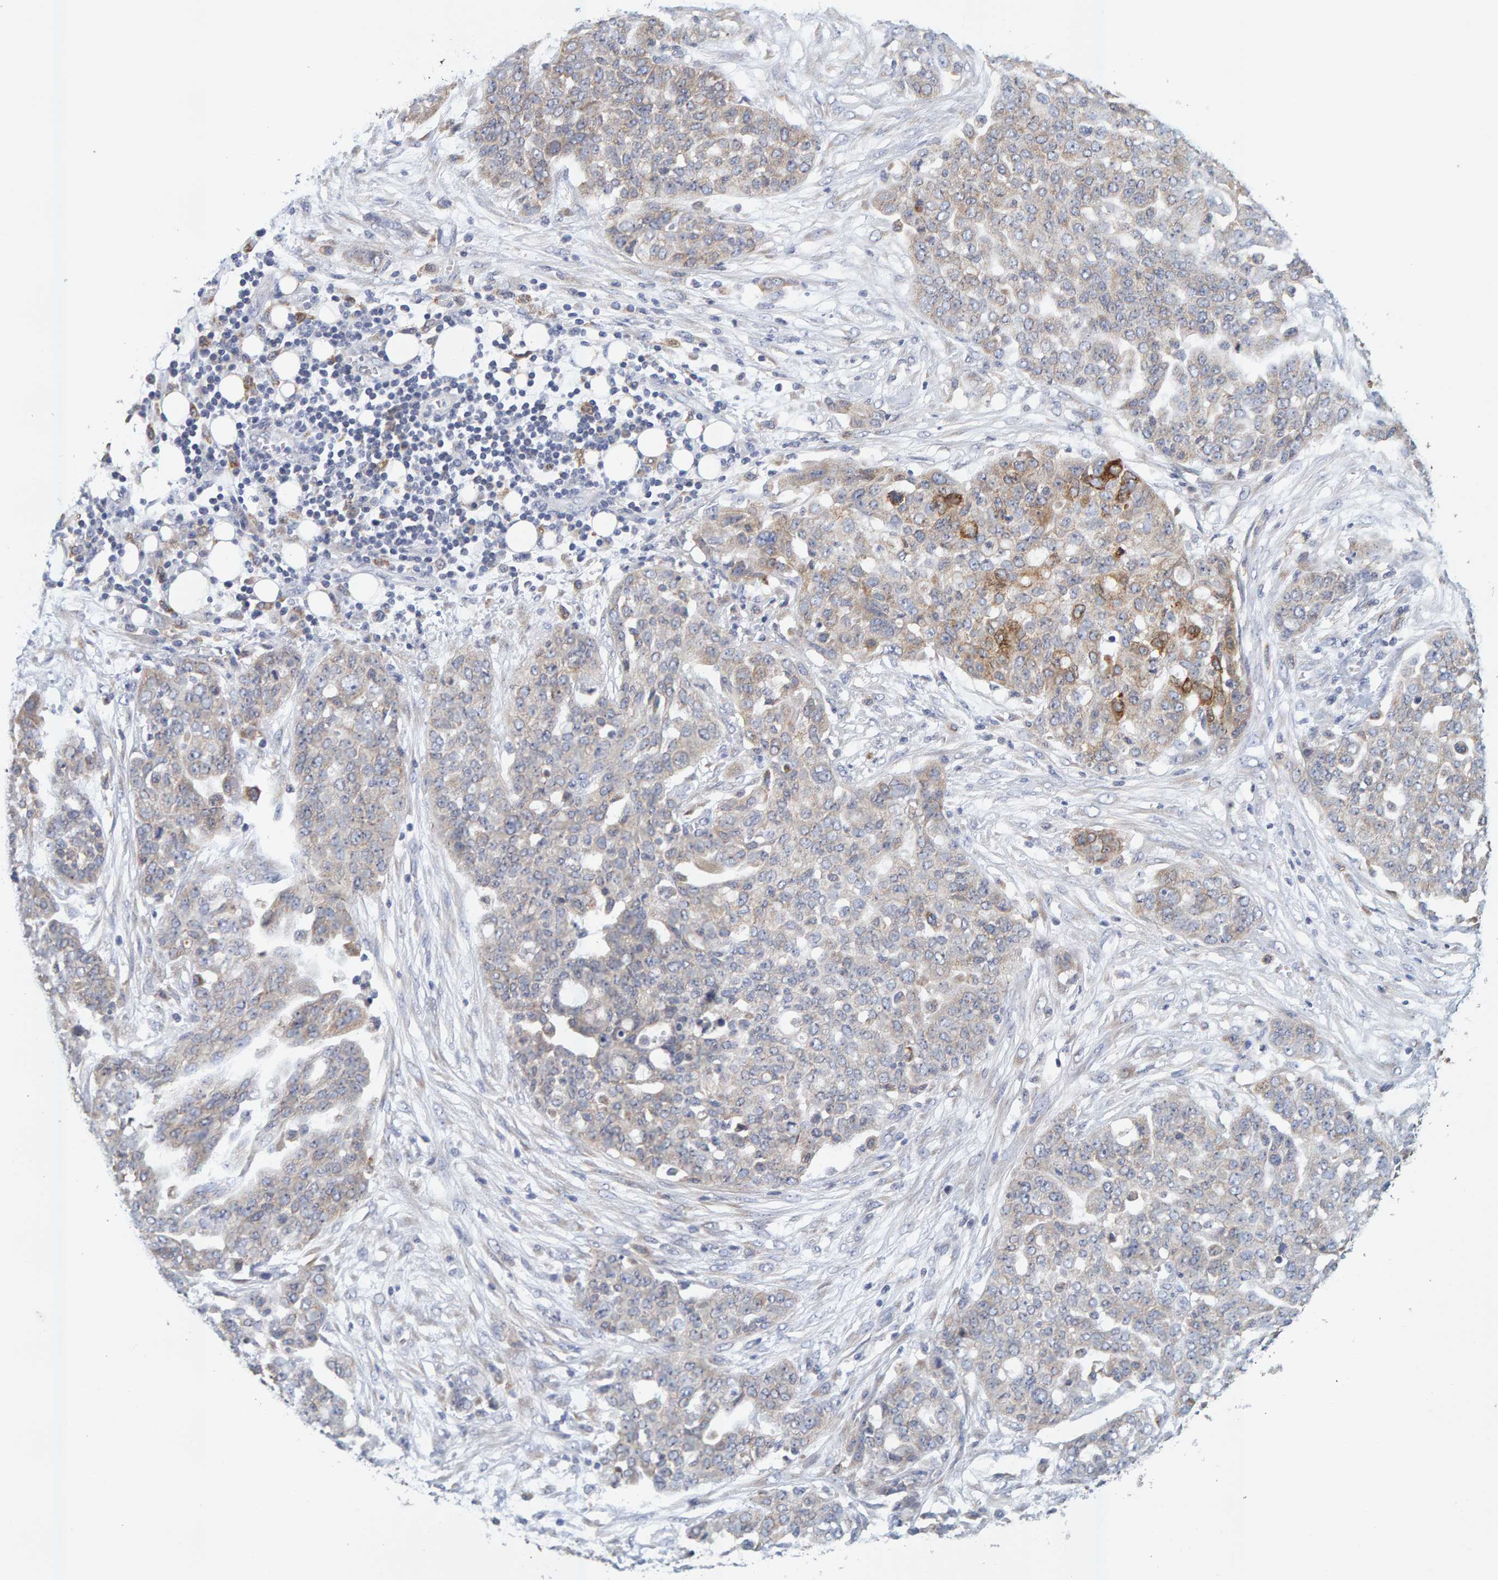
{"staining": {"intensity": "weak", "quantity": "25%-75%", "location": "cytoplasmic/membranous"}, "tissue": "ovarian cancer", "cell_type": "Tumor cells", "image_type": "cancer", "snomed": [{"axis": "morphology", "description": "Cystadenocarcinoma, serous, NOS"}, {"axis": "topography", "description": "Soft tissue"}, {"axis": "topography", "description": "Ovary"}], "caption": "A high-resolution photomicrograph shows IHC staining of ovarian cancer (serous cystadenocarcinoma), which reveals weak cytoplasmic/membranous positivity in approximately 25%-75% of tumor cells. Using DAB (brown) and hematoxylin (blue) stains, captured at high magnification using brightfield microscopy.", "gene": "SGPL1", "patient": {"sex": "female", "age": 57}}